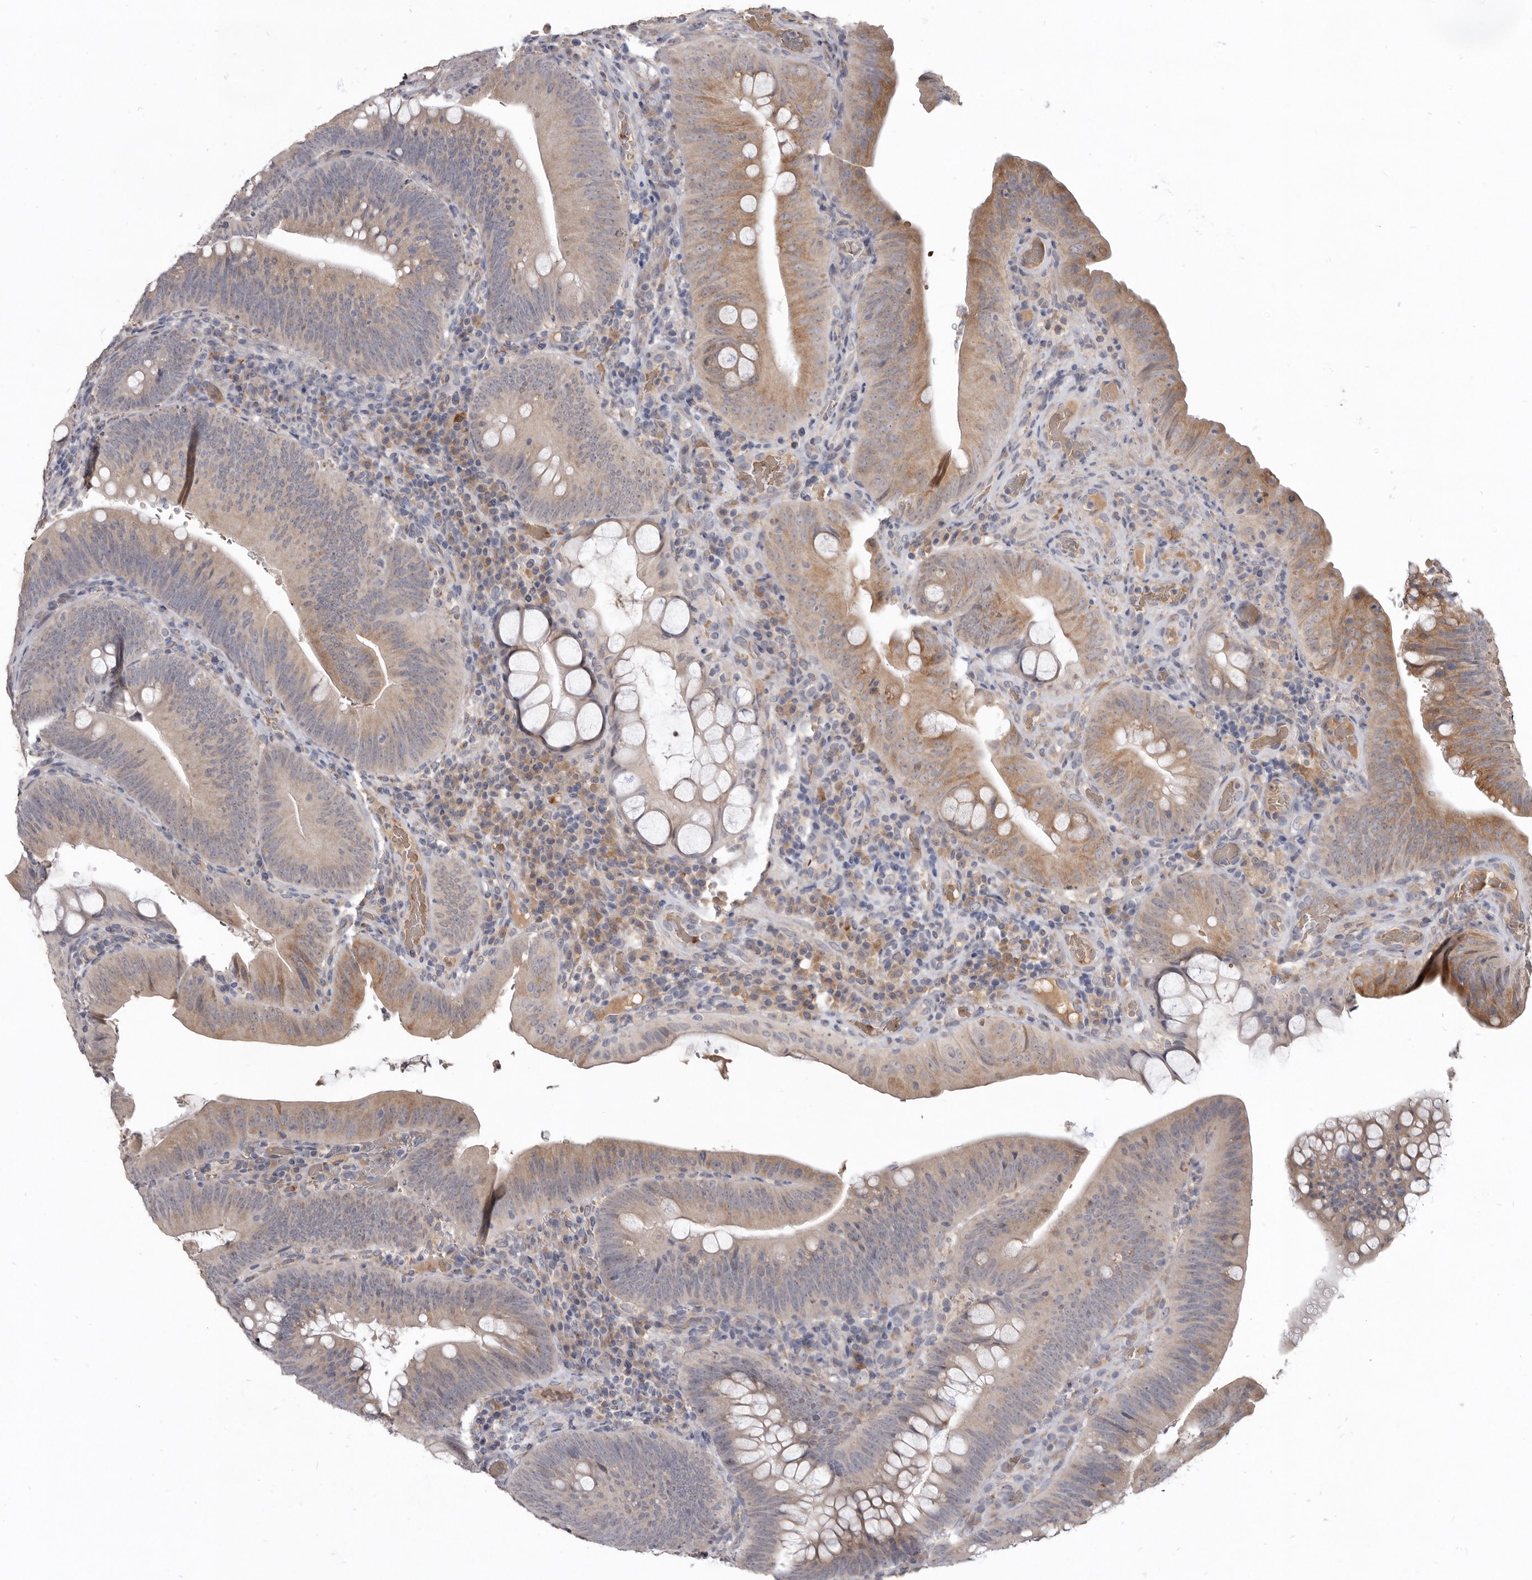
{"staining": {"intensity": "moderate", "quantity": "25%-75%", "location": "cytoplasmic/membranous"}, "tissue": "colorectal cancer", "cell_type": "Tumor cells", "image_type": "cancer", "snomed": [{"axis": "morphology", "description": "Normal tissue, NOS"}, {"axis": "topography", "description": "Colon"}], "caption": "The micrograph demonstrates a brown stain indicating the presence of a protein in the cytoplasmic/membranous of tumor cells in colorectal cancer.", "gene": "NENF", "patient": {"sex": "female", "age": 82}}